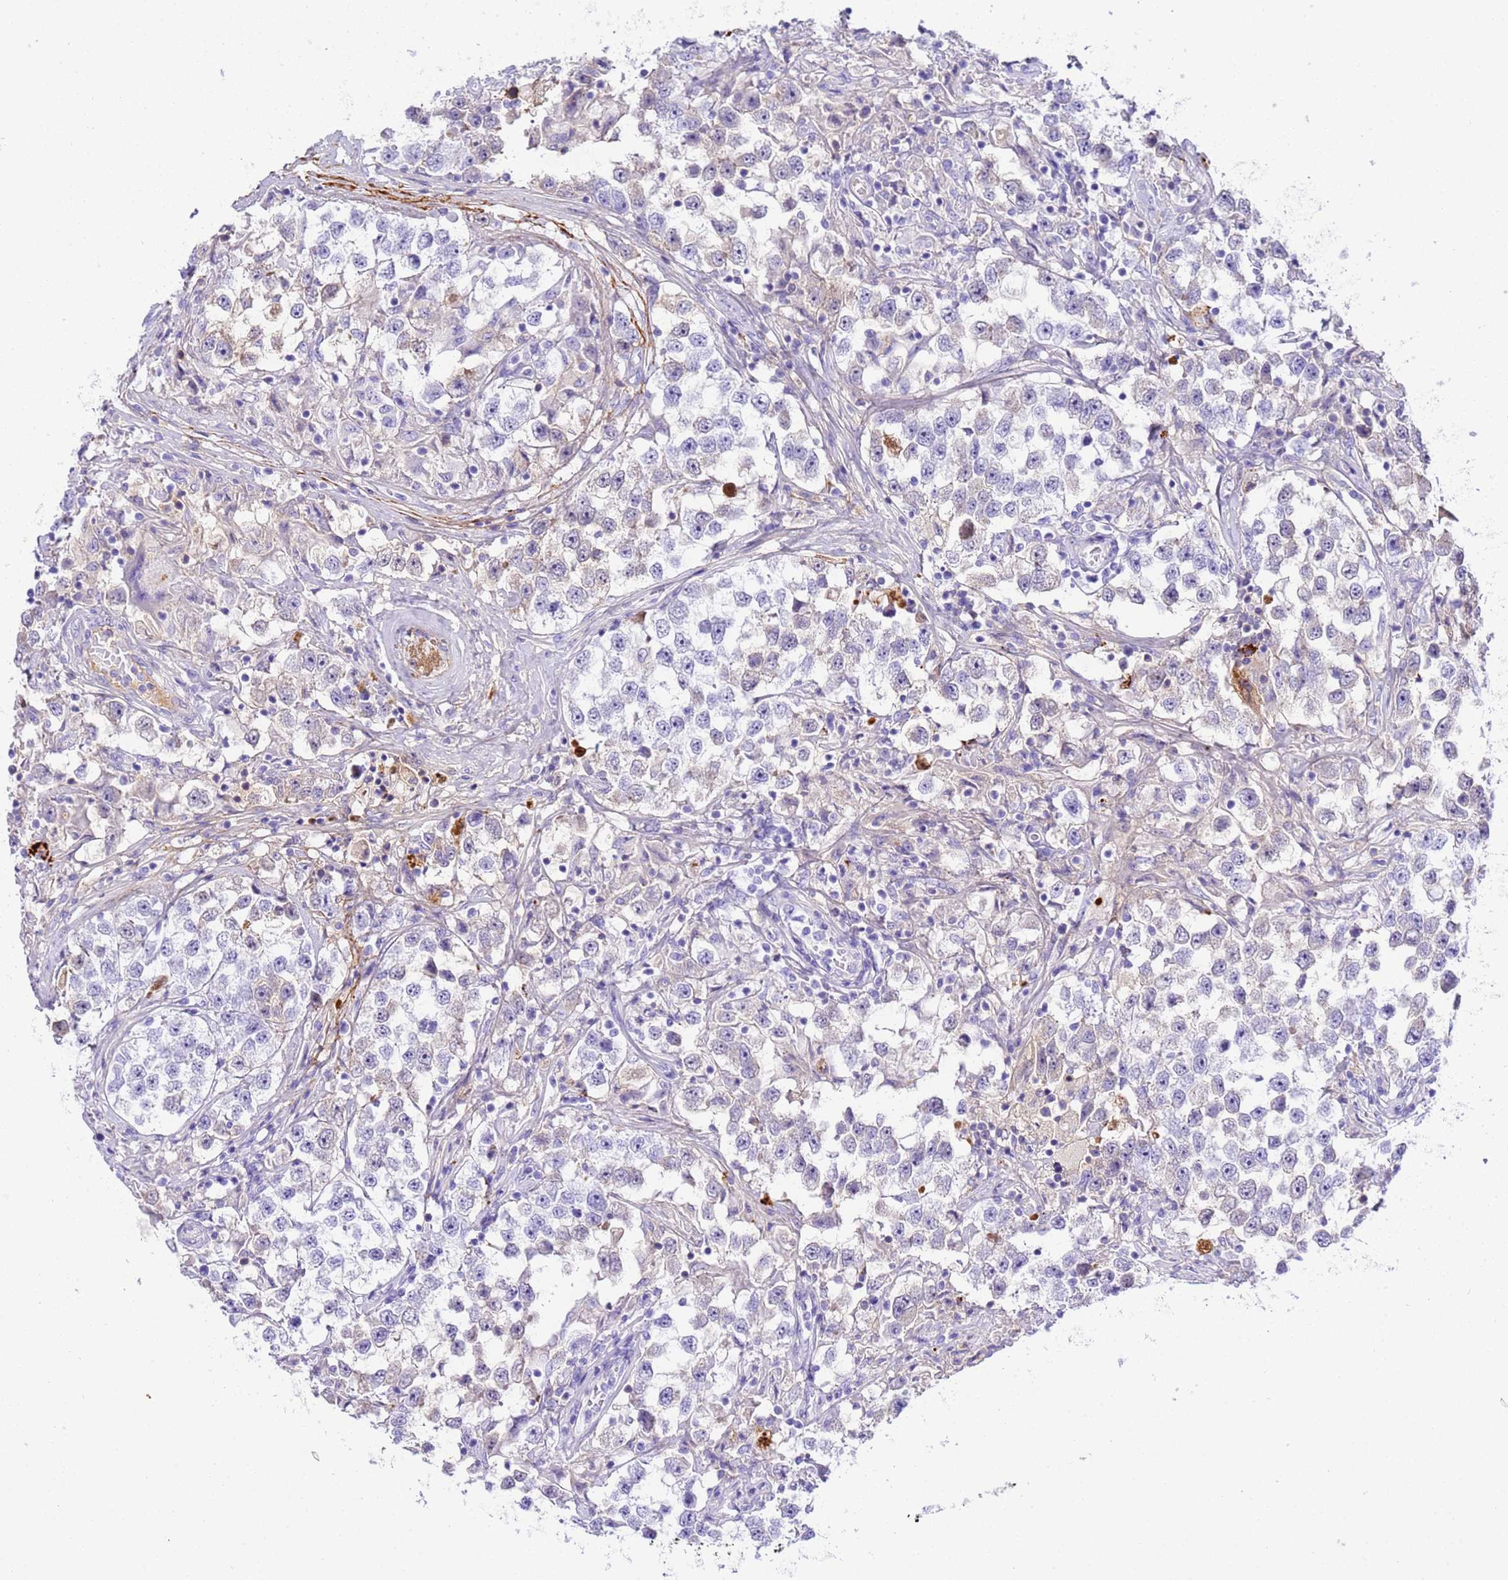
{"staining": {"intensity": "negative", "quantity": "none", "location": "none"}, "tissue": "testis cancer", "cell_type": "Tumor cells", "image_type": "cancer", "snomed": [{"axis": "morphology", "description": "Seminoma, NOS"}, {"axis": "topography", "description": "Testis"}], "caption": "The IHC image has no significant positivity in tumor cells of testis seminoma tissue.", "gene": "CFHR2", "patient": {"sex": "male", "age": 46}}